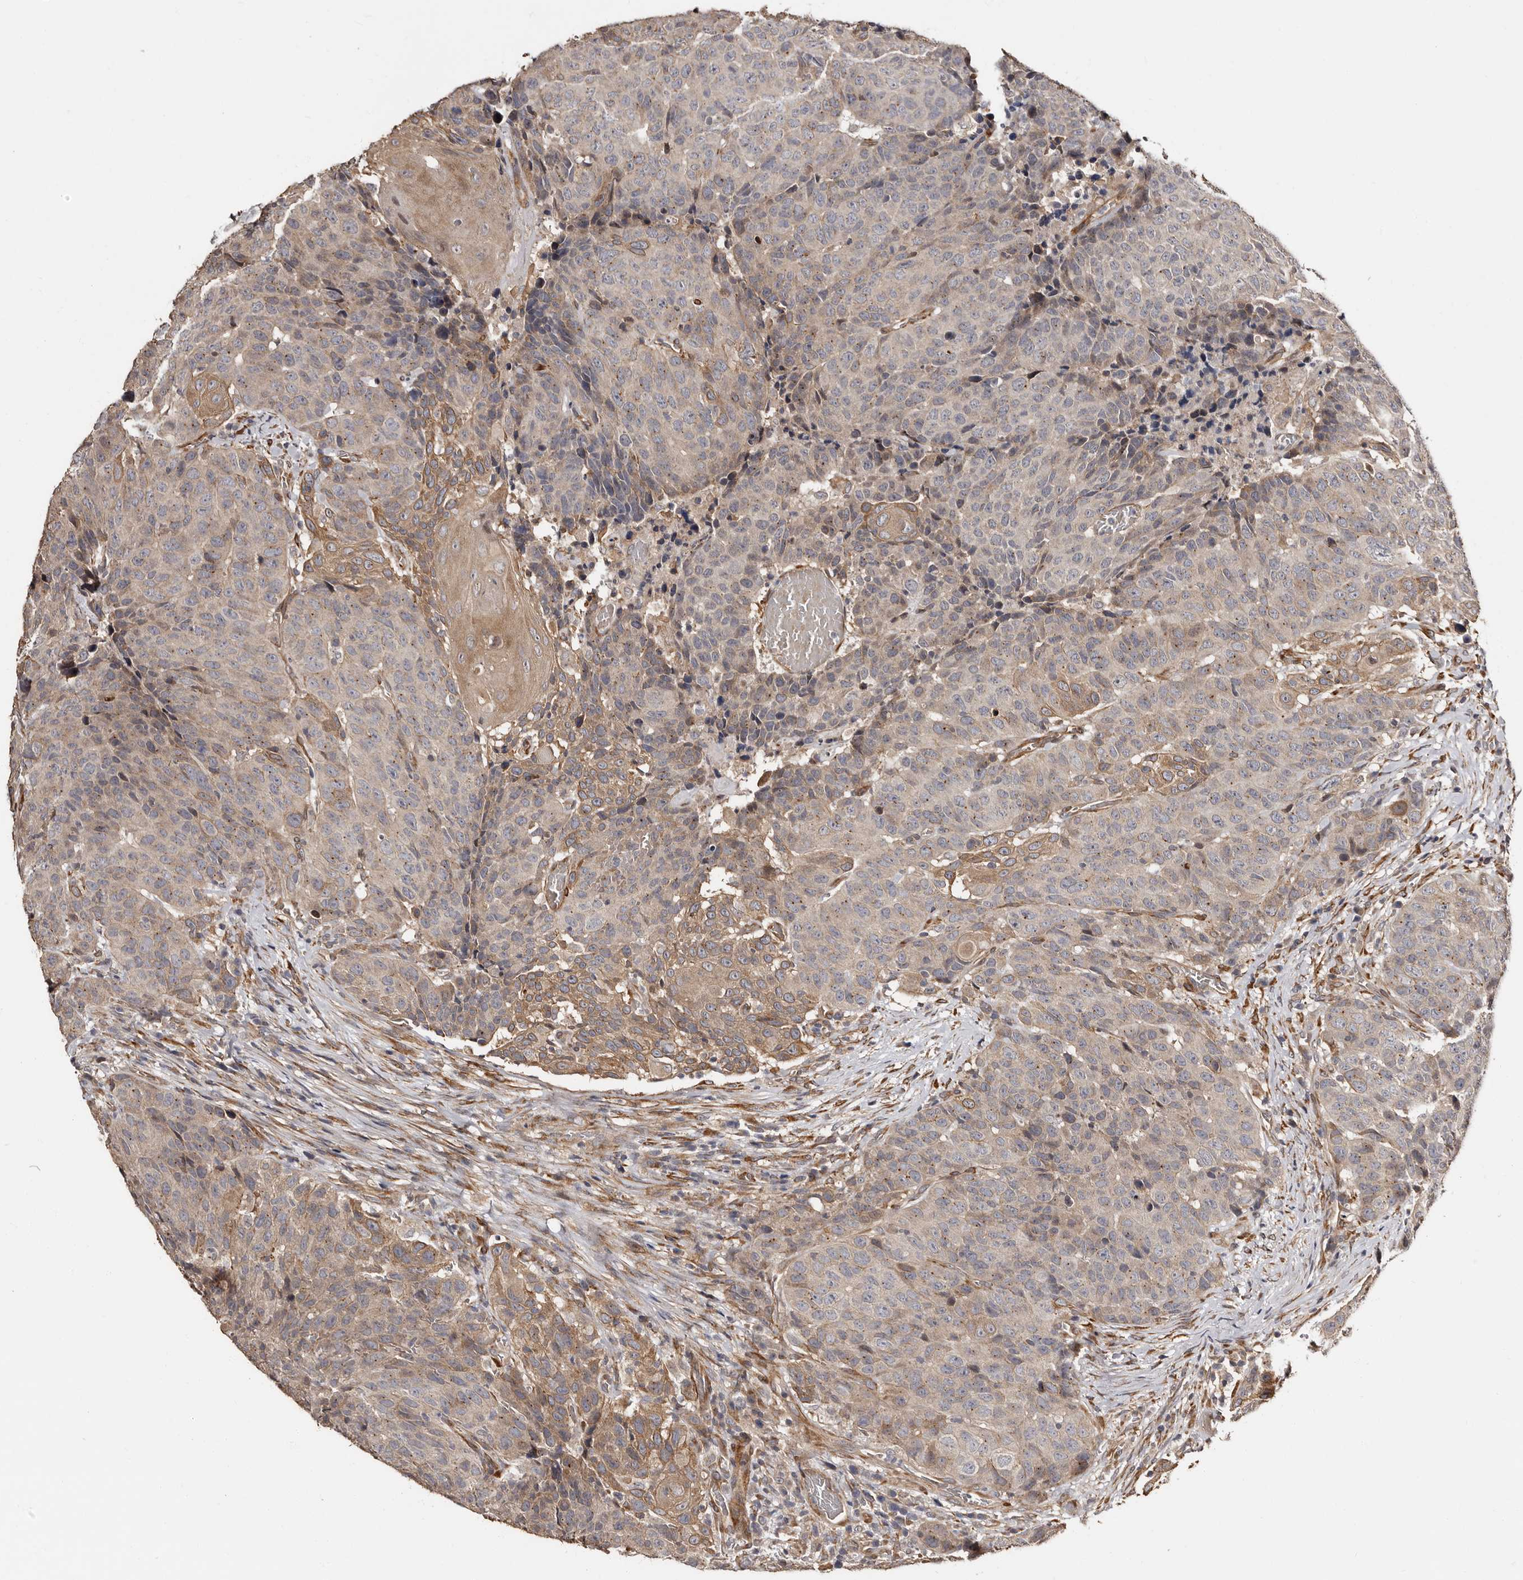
{"staining": {"intensity": "moderate", "quantity": "<25%", "location": "cytoplasmic/membranous"}, "tissue": "head and neck cancer", "cell_type": "Tumor cells", "image_type": "cancer", "snomed": [{"axis": "morphology", "description": "Squamous cell carcinoma, NOS"}, {"axis": "topography", "description": "Head-Neck"}], "caption": "Immunohistochemistry (DAB) staining of head and neck squamous cell carcinoma displays moderate cytoplasmic/membranous protein staining in about <25% of tumor cells.", "gene": "TBC1D22B", "patient": {"sex": "male", "age": 66}}